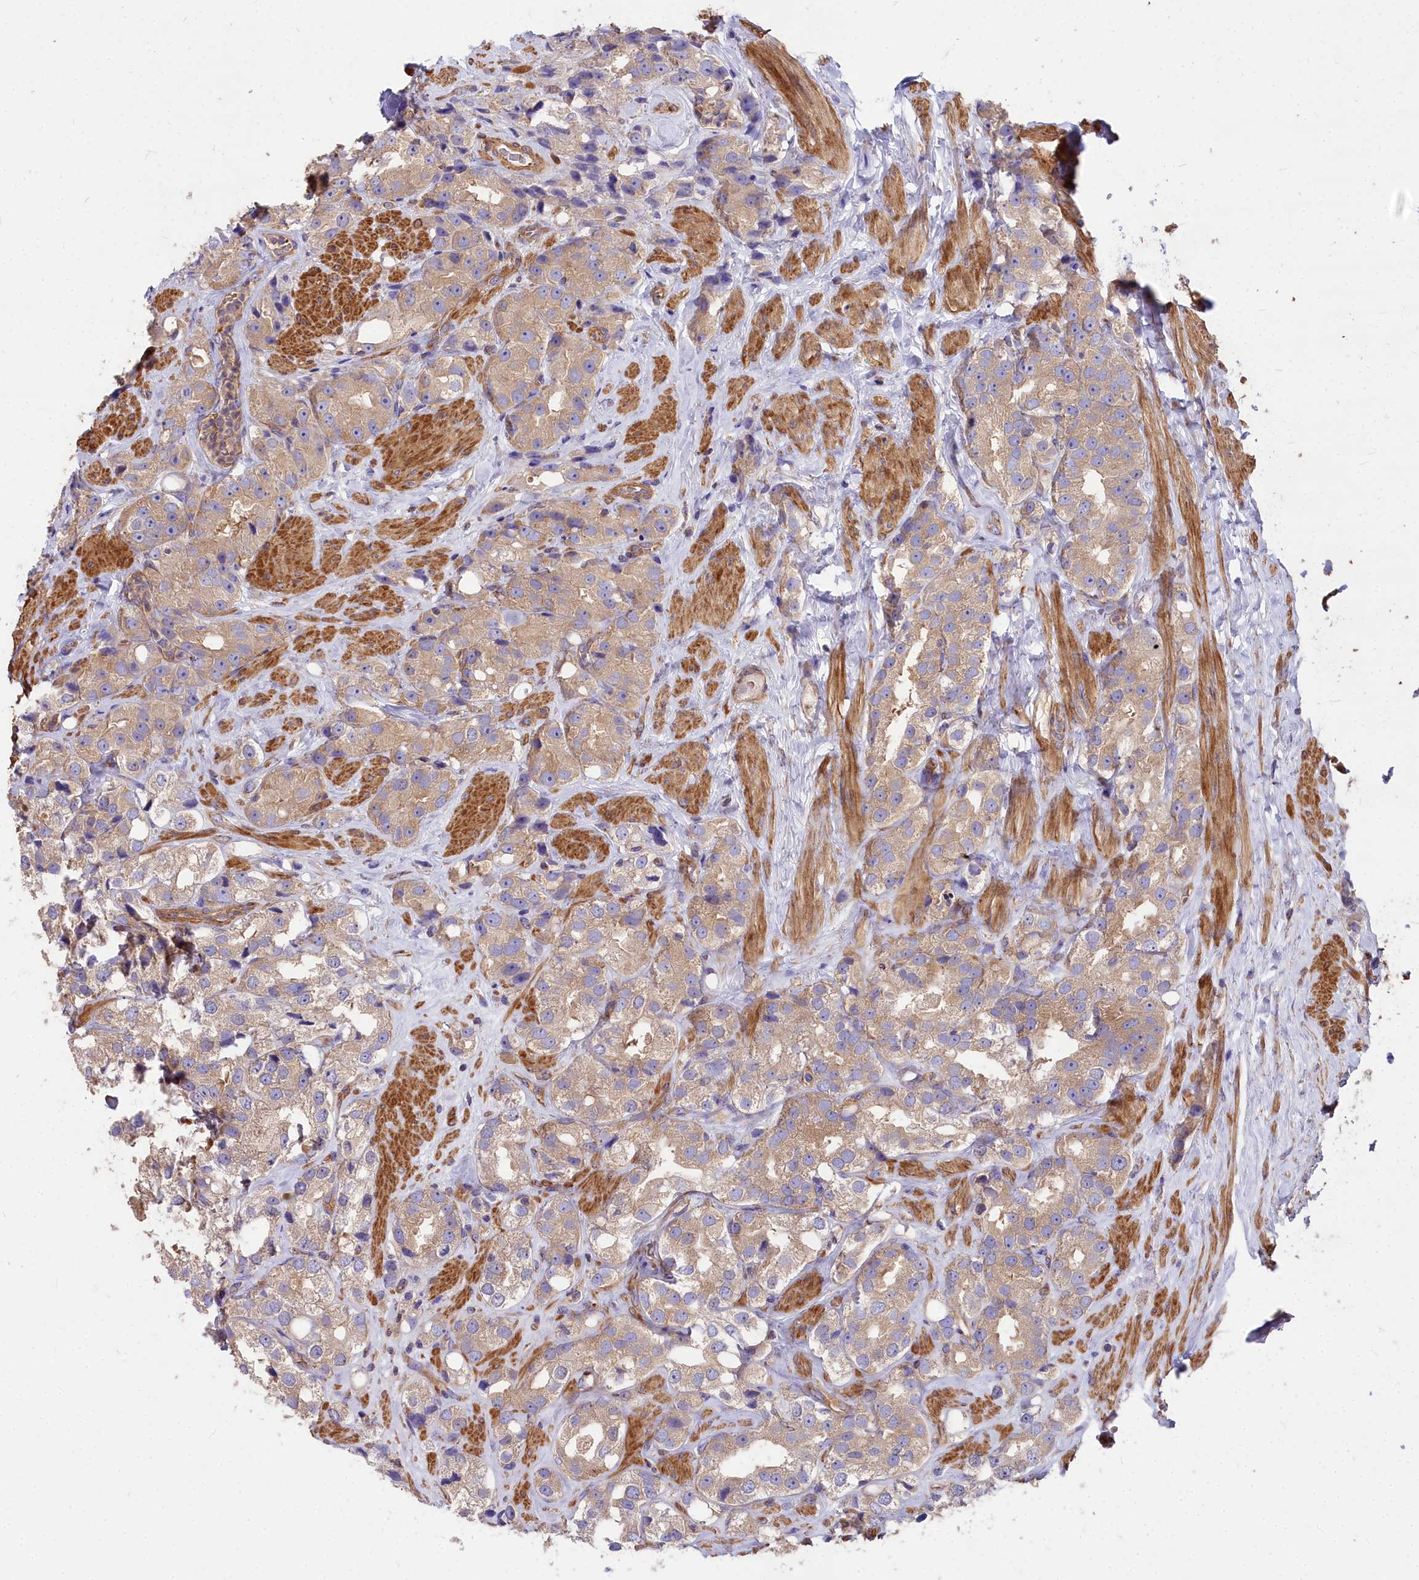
{"staining": {"intensity": "weak", "quantity": ">75%", "location": "cytoplasmic/membranous"}, "tissue": "prostate cancer", "cell_type": "Tumor cells", "image_type": "cancer", "snomed": [{"axis": "morphology", "description": "Adenocarcinoma, NOS"}, {"axis": "topography", "description": "Prostate"}], "caption": "Immunohistochemistry (IHC) staining of adenocarcinoma (prostate), which demonstrates low levels of weak cytoplasmic/membranous expression in about >75% of tumor cells indicating weak cytoplasmic/membranous protein positivity. The staining was performed using DAB (brown) for protein detection and nuclei were counterstained in hematoxylin (blue).", "gene": "DCTN3", "patient": {"sex": "male", "age": 79}}